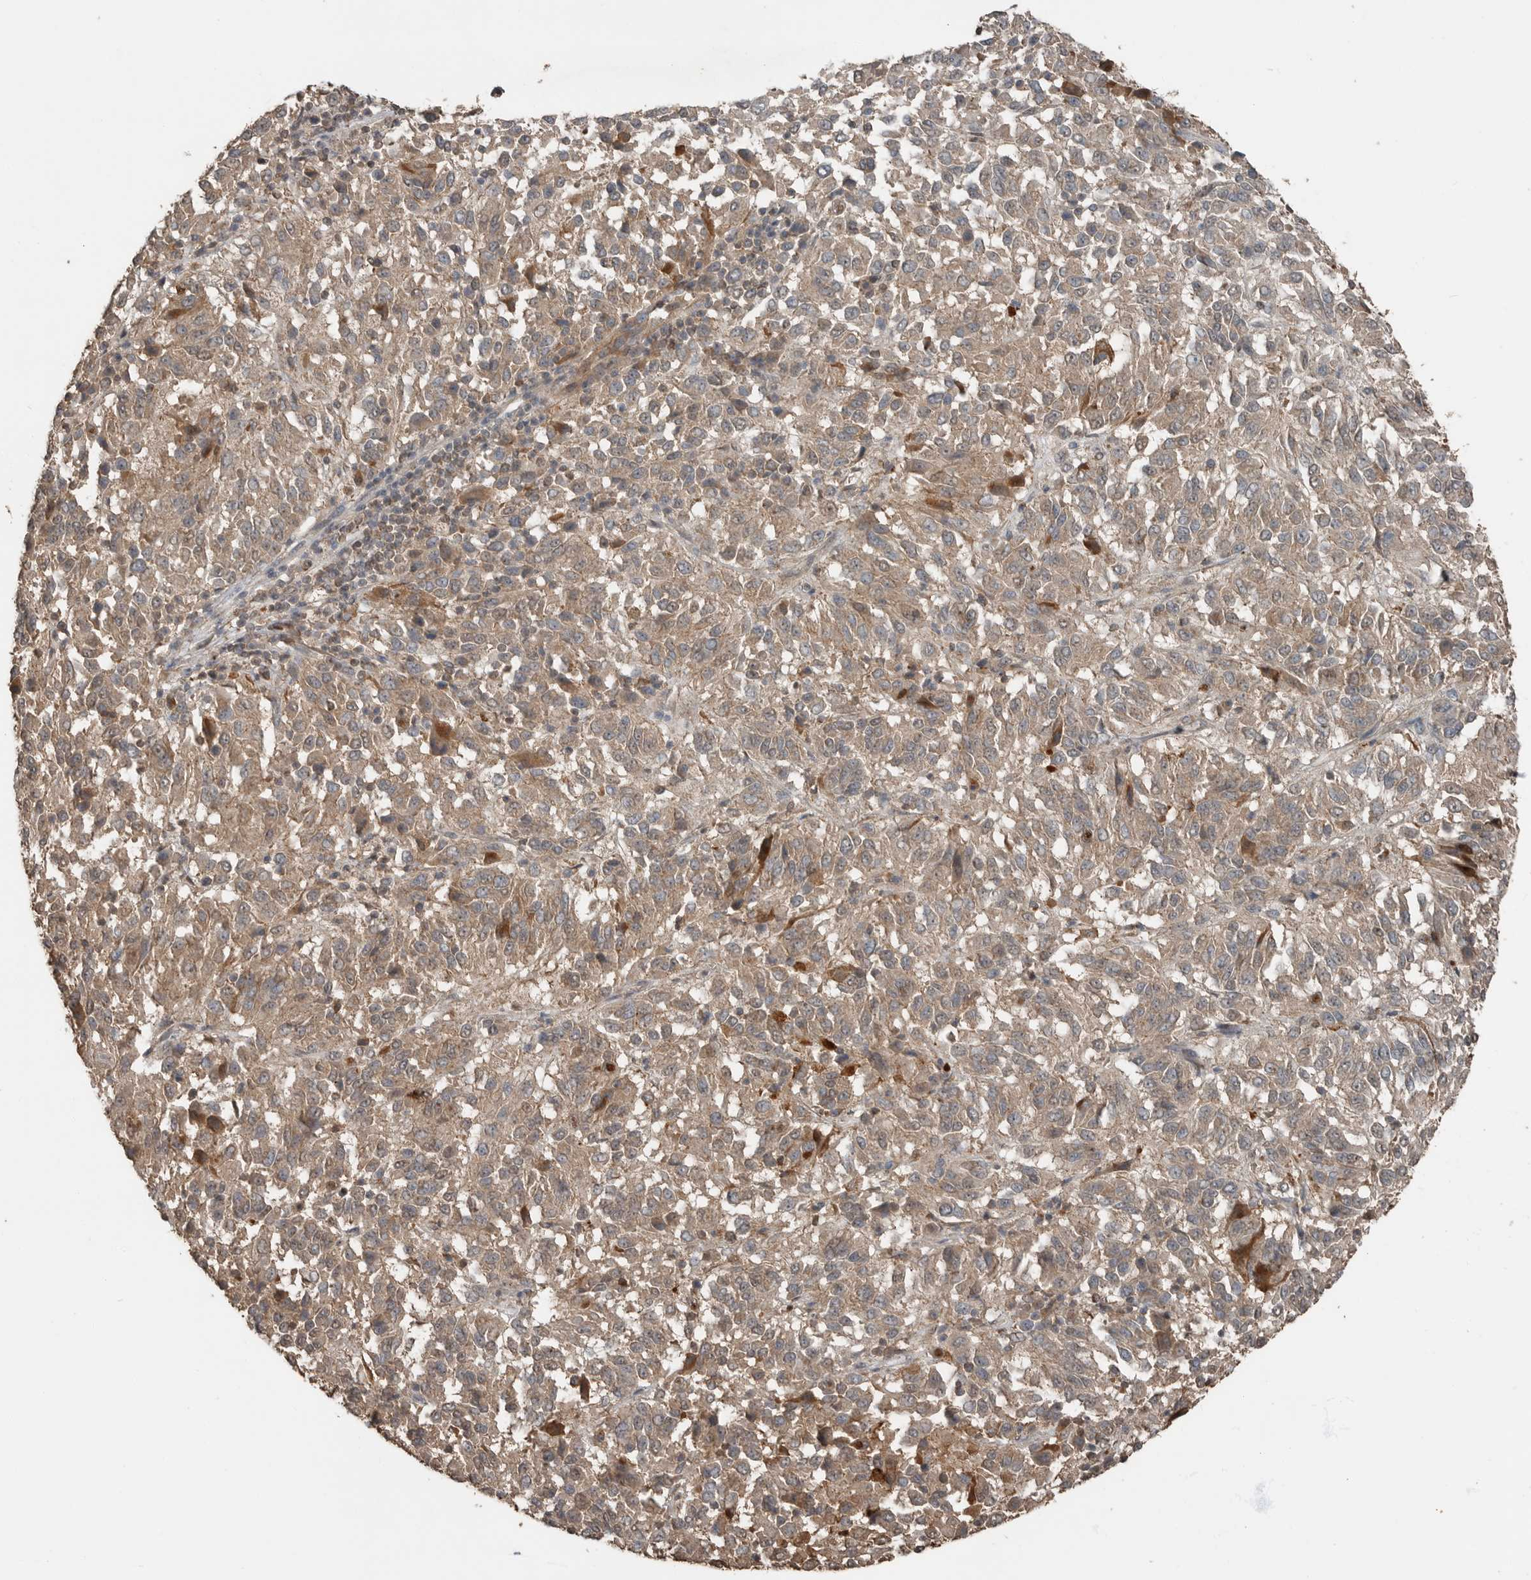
{"staining": {"intensity": "moderate", "quantity": ">75%", "location": "cytoplasmic/membranous"}, "tissue": "melanoma", "cell_type": "Tumor cells", "image_type": "cancer", "snomed": [{"axis": "morphology", "description": "Malignant melanoma, Metastatic site"}, {"axis": "topography", "description": "Lung"}], "caption": "A histopathology image showing moderate cytoplasmic/membranous positivity in approximately >75% of tumor cells in malignant melanoma (metastatic site), as visualized by brown immunohistochemical staining.", "gene": "BLZF1", "patient": {"sex": "male", "age": 64}}